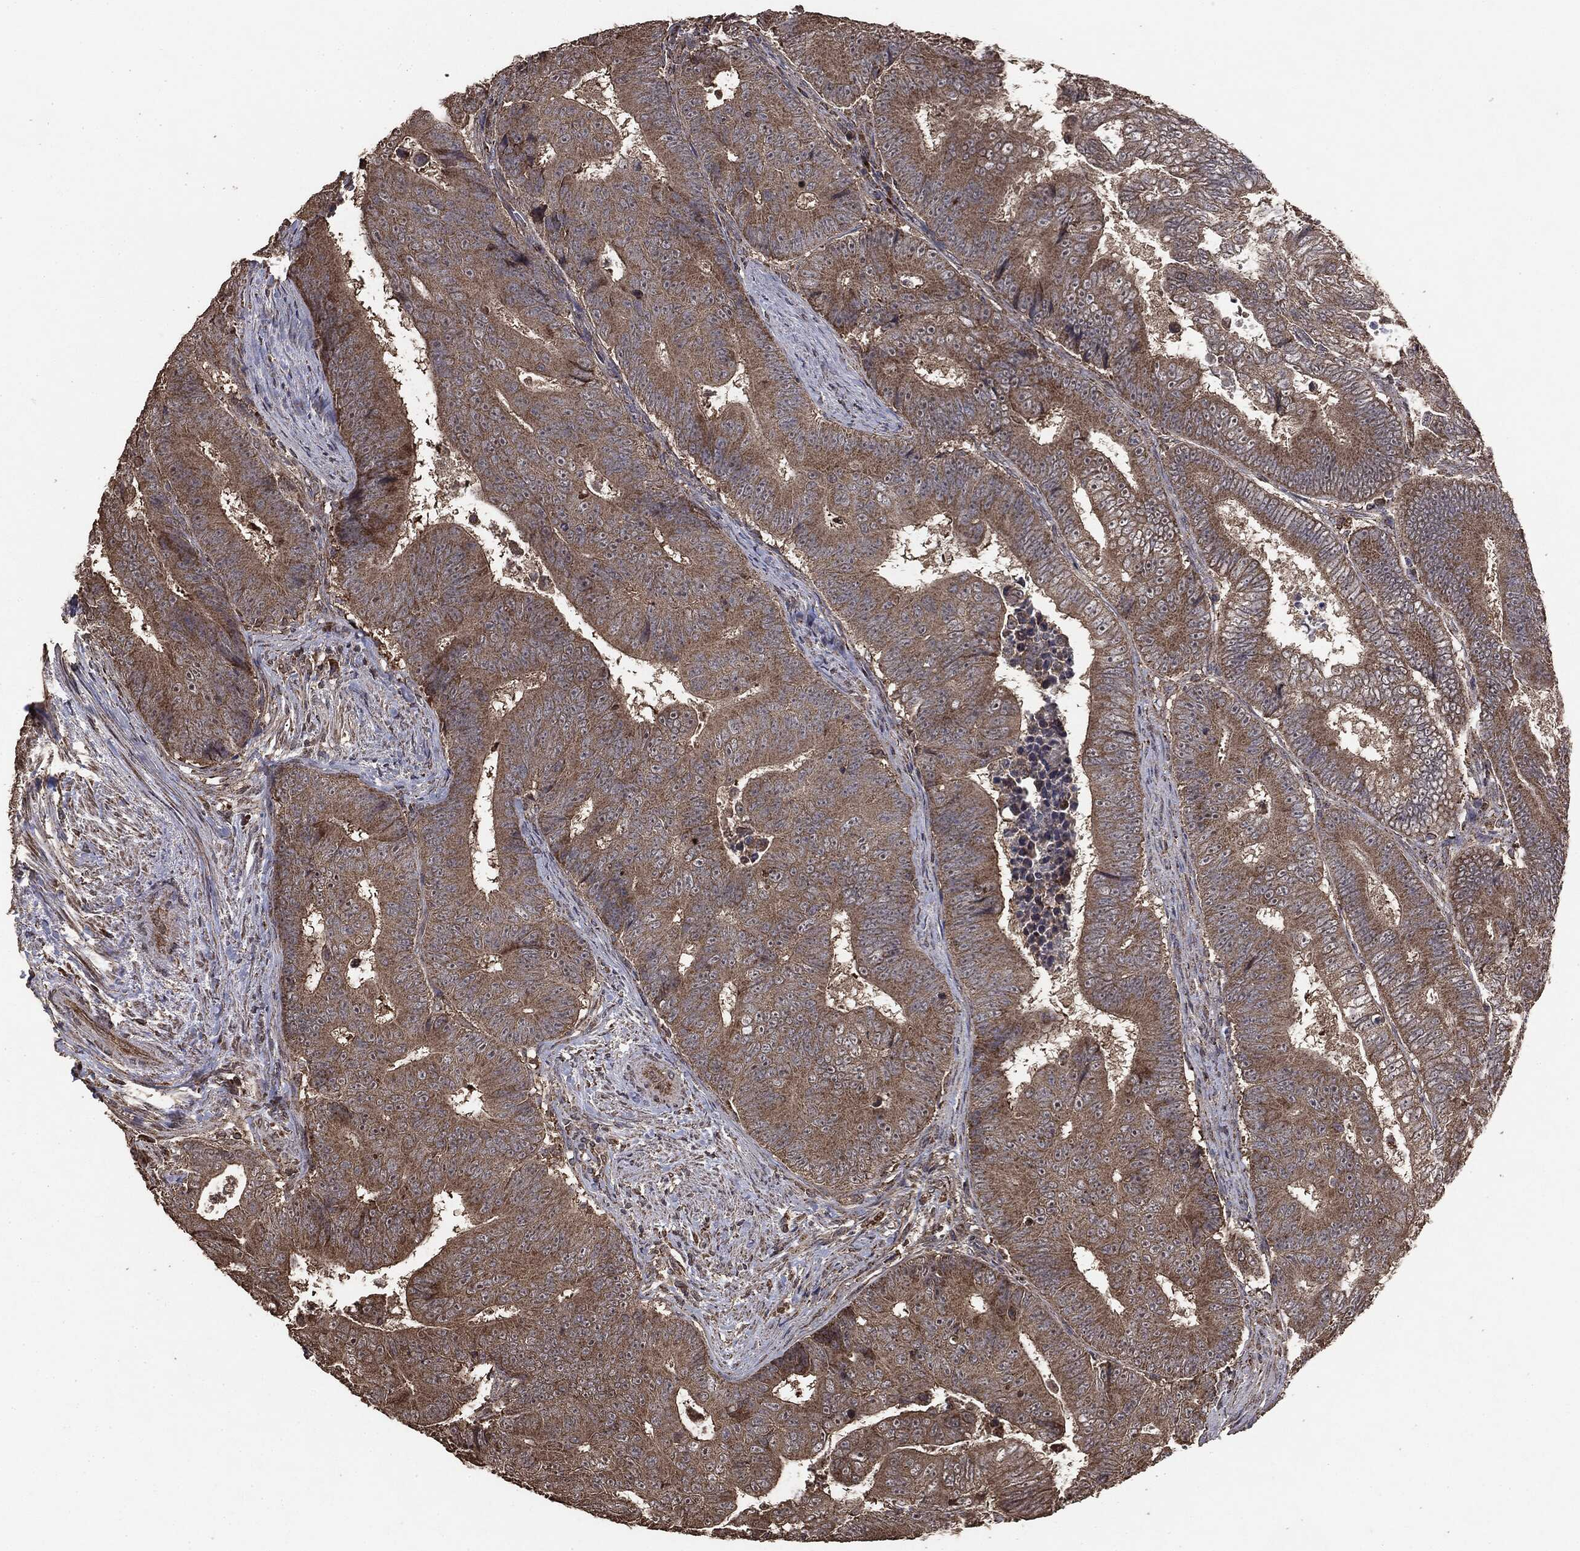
{"staining": {"intensity": "moderate", "quantity": ">75%", "location": "cytoplasmic/membranous"}, "tissue": "colorectal cancer", "cell_type": "Tumor cells", "image_type": "cancer", "snomed": [{"axis": "morphology", "description": "Adenocarcinoma, NOS"}, {"axis": "topography", "description": "Colon"}], "caption": "Human colorectal cancer (adenocarcinoma) stained with a protein marker displays moderate staining in tumor cells.", "gene": "MTOR", "patient": {"sex": "female", "age": 48}}